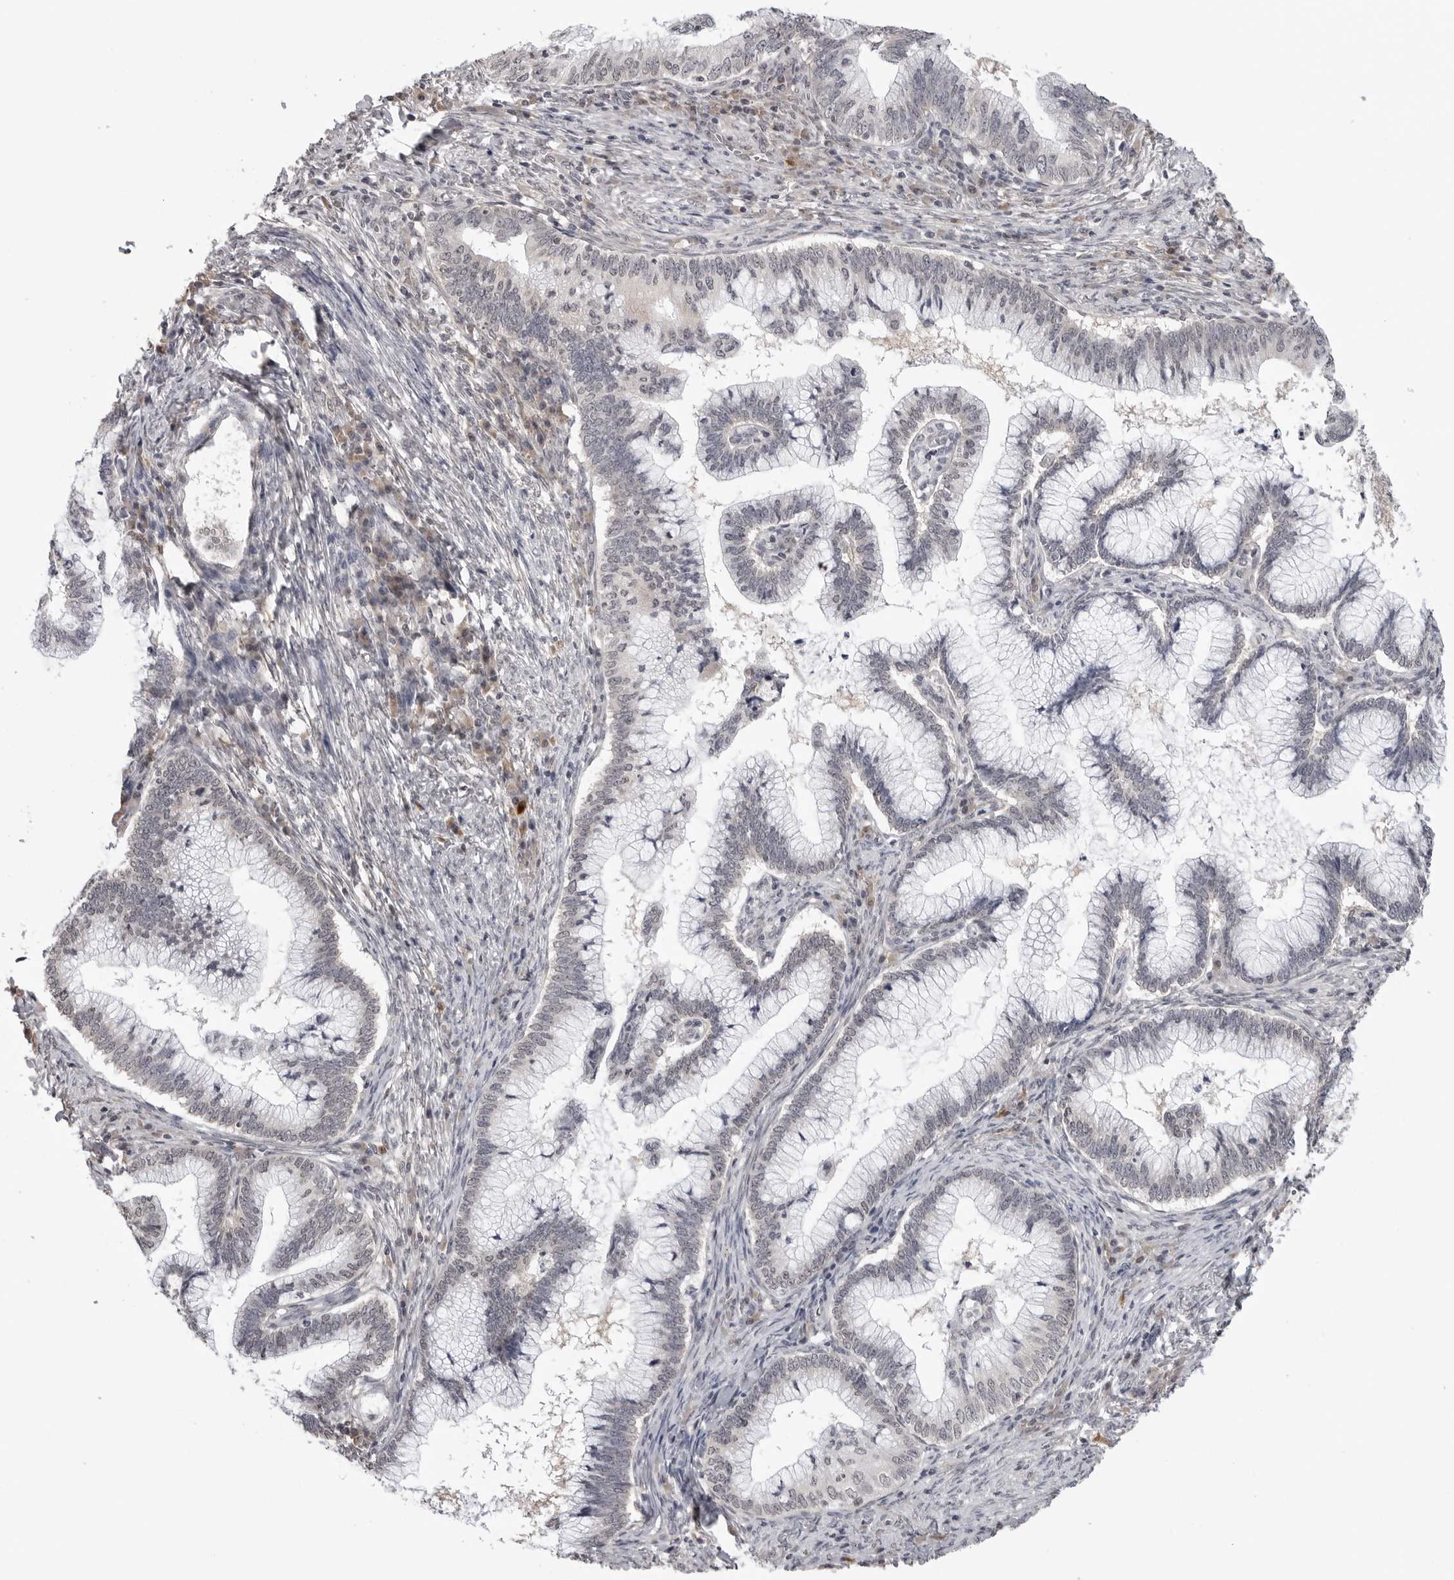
{"staining": {"intensity": "negative", "quantity": "none", "location": "none"}, "tissue": "cervical cancer", "cell_type": "Tumor cells", "image_type": "cancer", "snomed": [{"axis": "morphology", "description": "Adenocarcinoma, NOS"}, {"axis": "topography", "description": "Cervix"}], "caption": "This is an immunohistochemistry (IHC) micrograph of cervical cancer (adenocarcinoma). There is no expression in tumor cells.", "gene": "CDK20", "patient": {"sex": "female", "age": 36}}